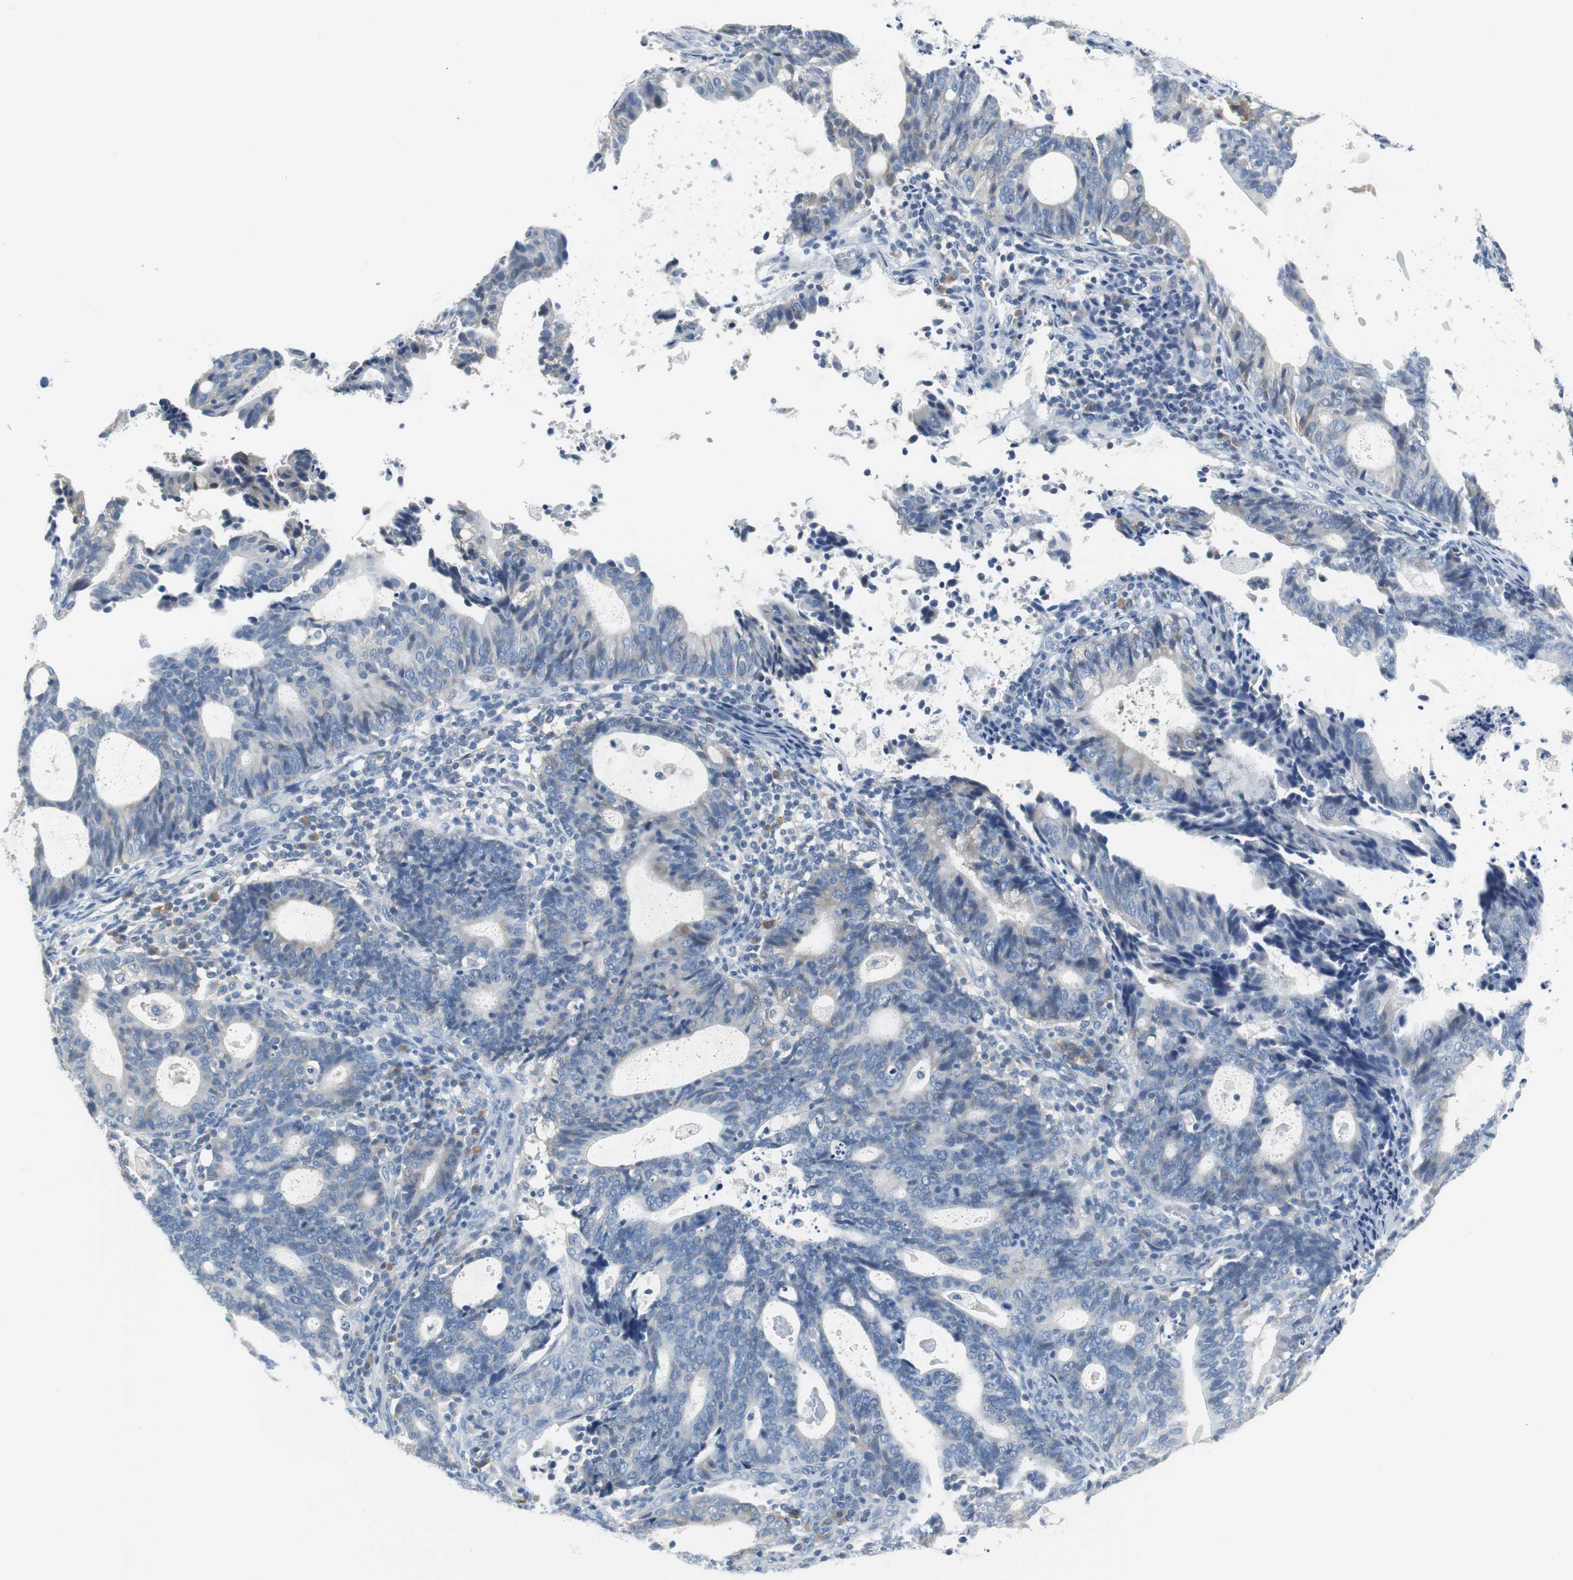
{"staining": {"intensity": "weak", "quantity": "<25%", "location": "cytoplasmic/membranous"}, "tissue": "endometrial cancer", "cell_type": "Tumor cells", "image_type": "cancer", "snomed": [{"axis": "morphology", "description": "Adenocarcinoma, NOS"}, {"axis": "topography", "description": "Uterus"}], "caption": "Histopathology image shows no significant protein staining in tumor cells of endometrial adenocarcinoma. (Immunohistochemistry, brightfield microscopy, high magnification).", "gene": "GLCCI1", "patient": {"sex": "female", "age": 83}}